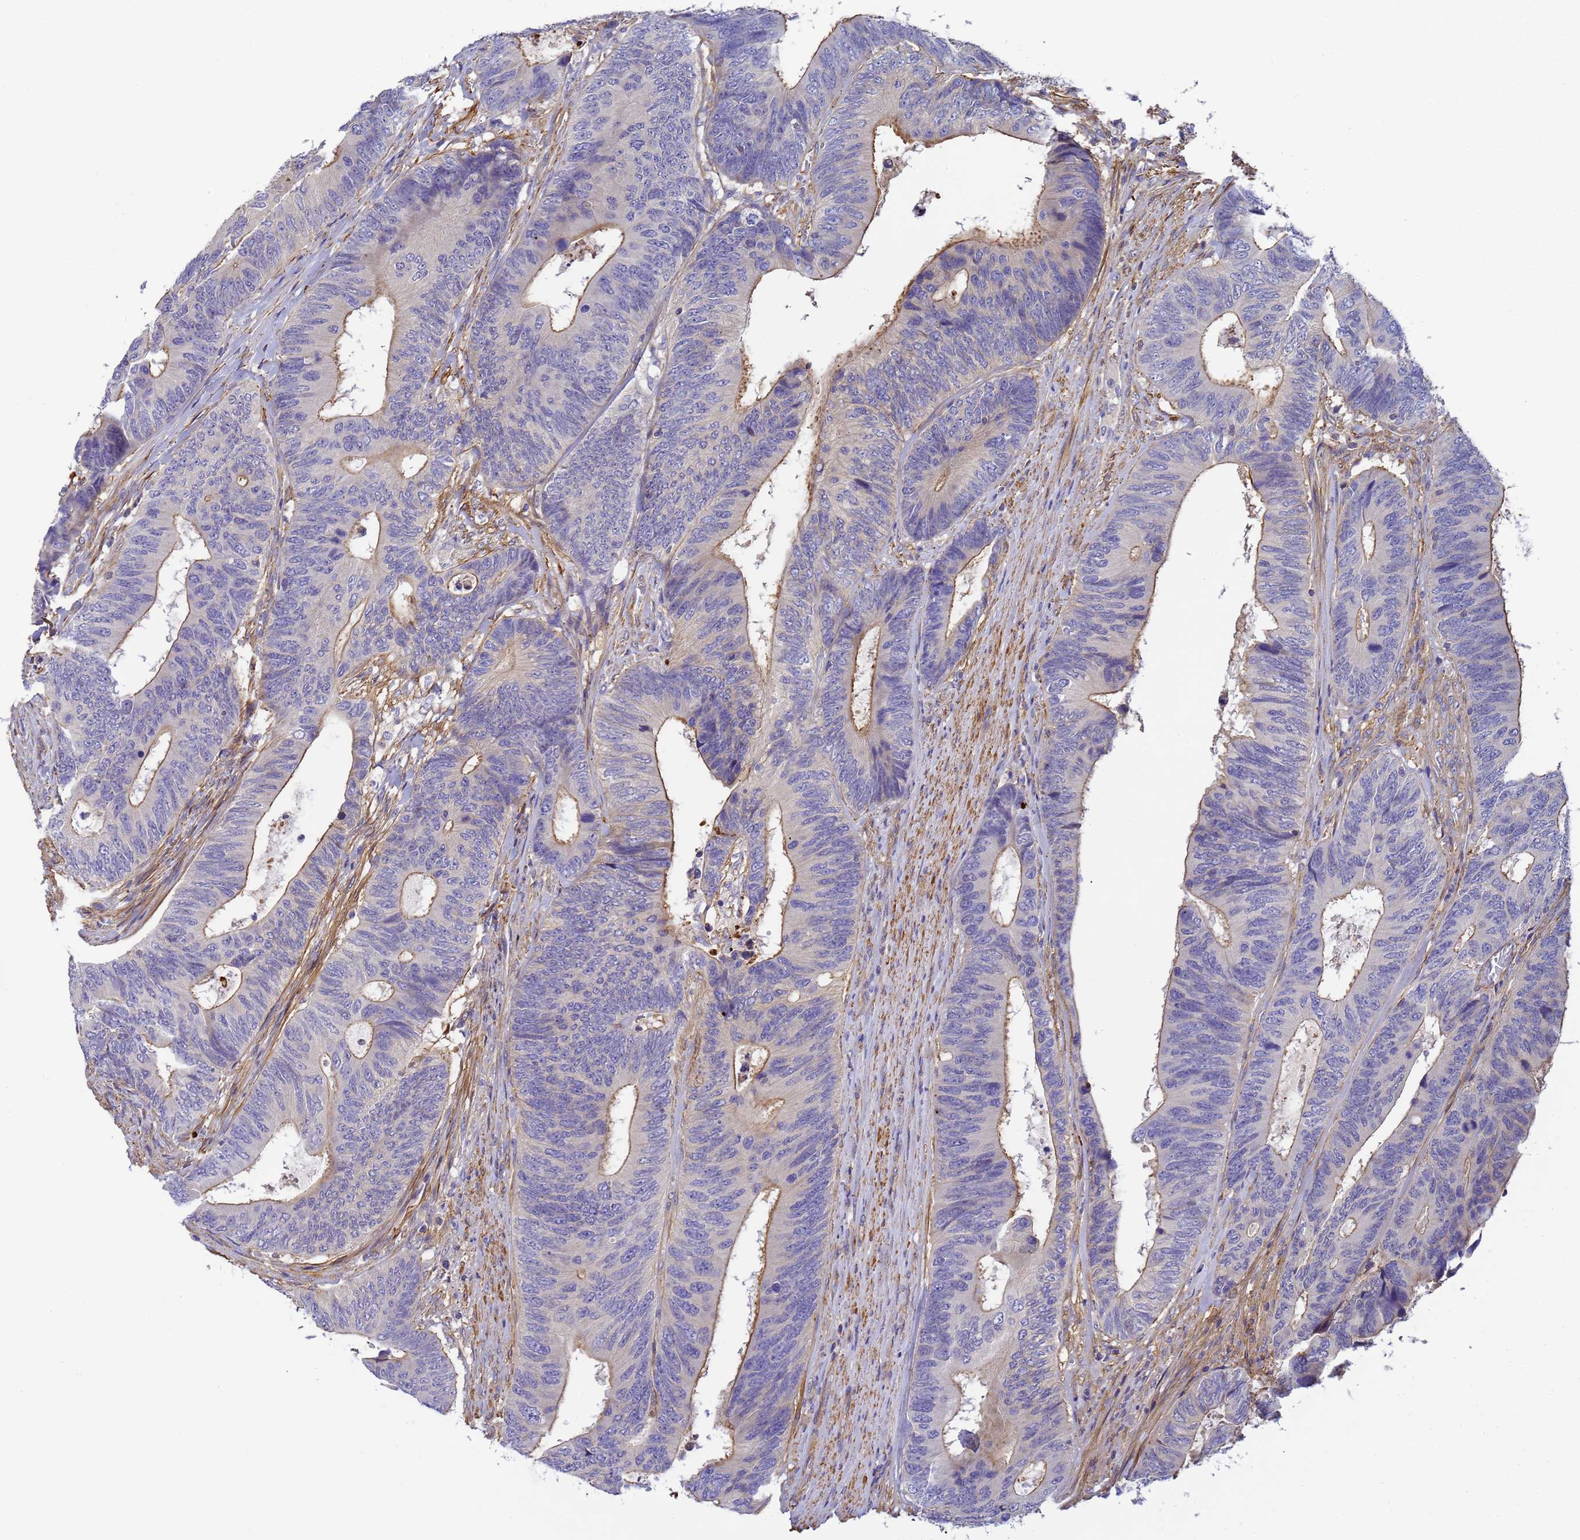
{"staining": {"intensity": "moderate", "quantity": "25%-75%", "location": "cytoplasmic/membranous"}, "tissue": "colorectal cancer", "cell_type": "Tumor cells", "image_type": "cancer", "snomed": [{"axis": "morphology", "description": "Adenocarcinoma, NOS"}, {"axis": "topography", "description": "Colon"}], "caption": "Immunohistochemistry (IHC) of adenocarcinoma (colorectal) displays medium levels of moderate cytoplasmic/membranous positivity in approximately 25%-75% of tumor cells.", "gene": "MYL12A", "patient": {"sex": "male", "age": 87}}